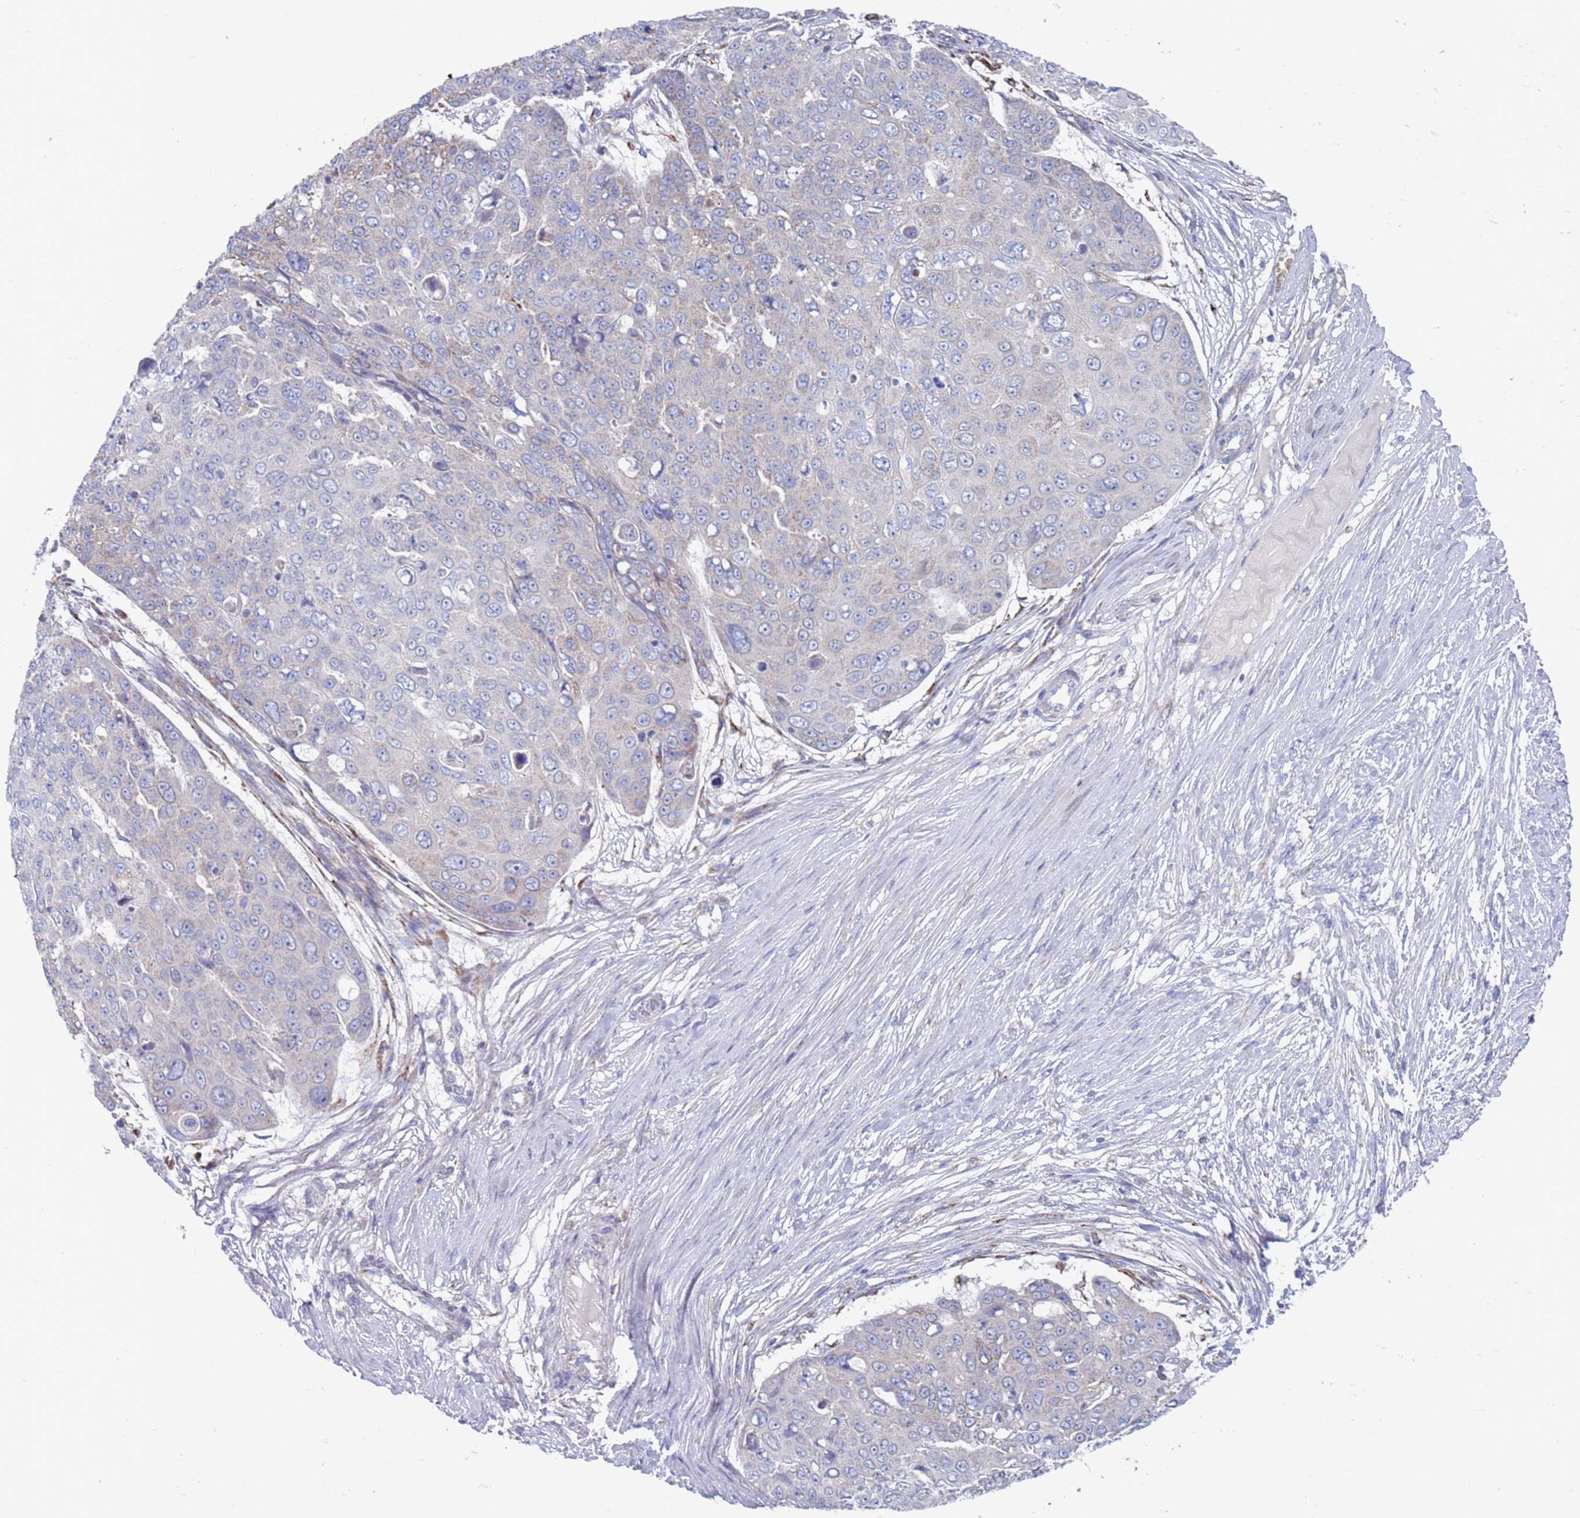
{"staining": {"intensity": "negative", "quantity": "none", "location": "none"}, "tissue": "skin cancer", "cell_type": "Tumor cells", "image_type": "cancer", "snomed": [{"axis": "morphology", "description": "Squamous cell carcinoma, NOS"}, {"axis": "topography", "description": "Skin"}], "caption": "Tumor cells show no significant protein expression in skin squamous cell carcinoma.", "gene": "CHCHD6", "patient": {"sex": "male", "age": 71}}